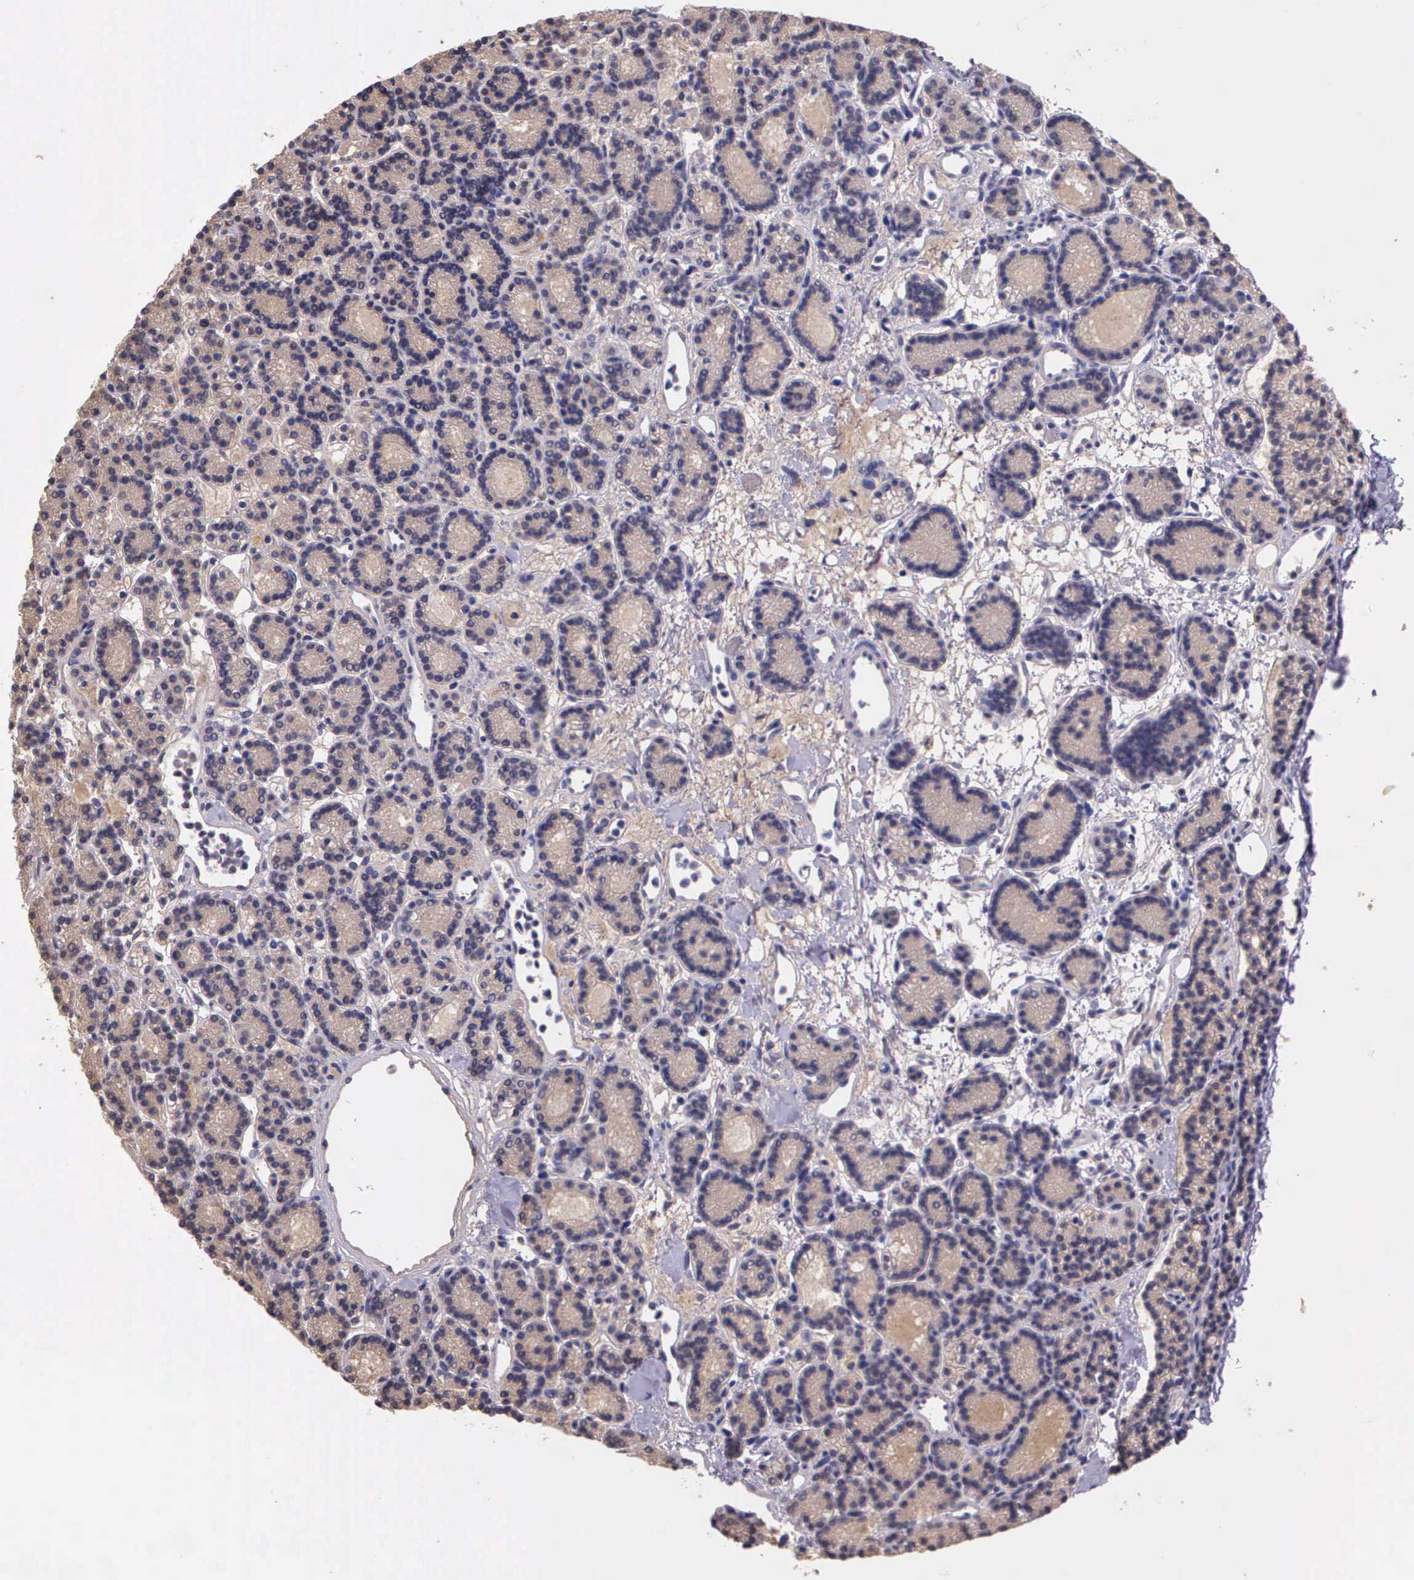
{"staining": {"intensity": "weak", "quantity": ">75%", "location": "cytoplasmic/membranous"}, "tissue": "parathyroid gland", "cell_type": "Glandular cells", "image_type": "normal", "snomed": [{"axis": "morphology", "description": "Normal tissue, NOS"}, {"axis": "topography", "description": "Parathyroid gland"}], "caption": "Parathyroid gland stained for a protein (brown) reveals weak cytoplasmic/membranous positive positivity in approximately >75% of glandular cells.", "gene": "IGBP1P2", "patient": {"sex": "male", "age": 85}}